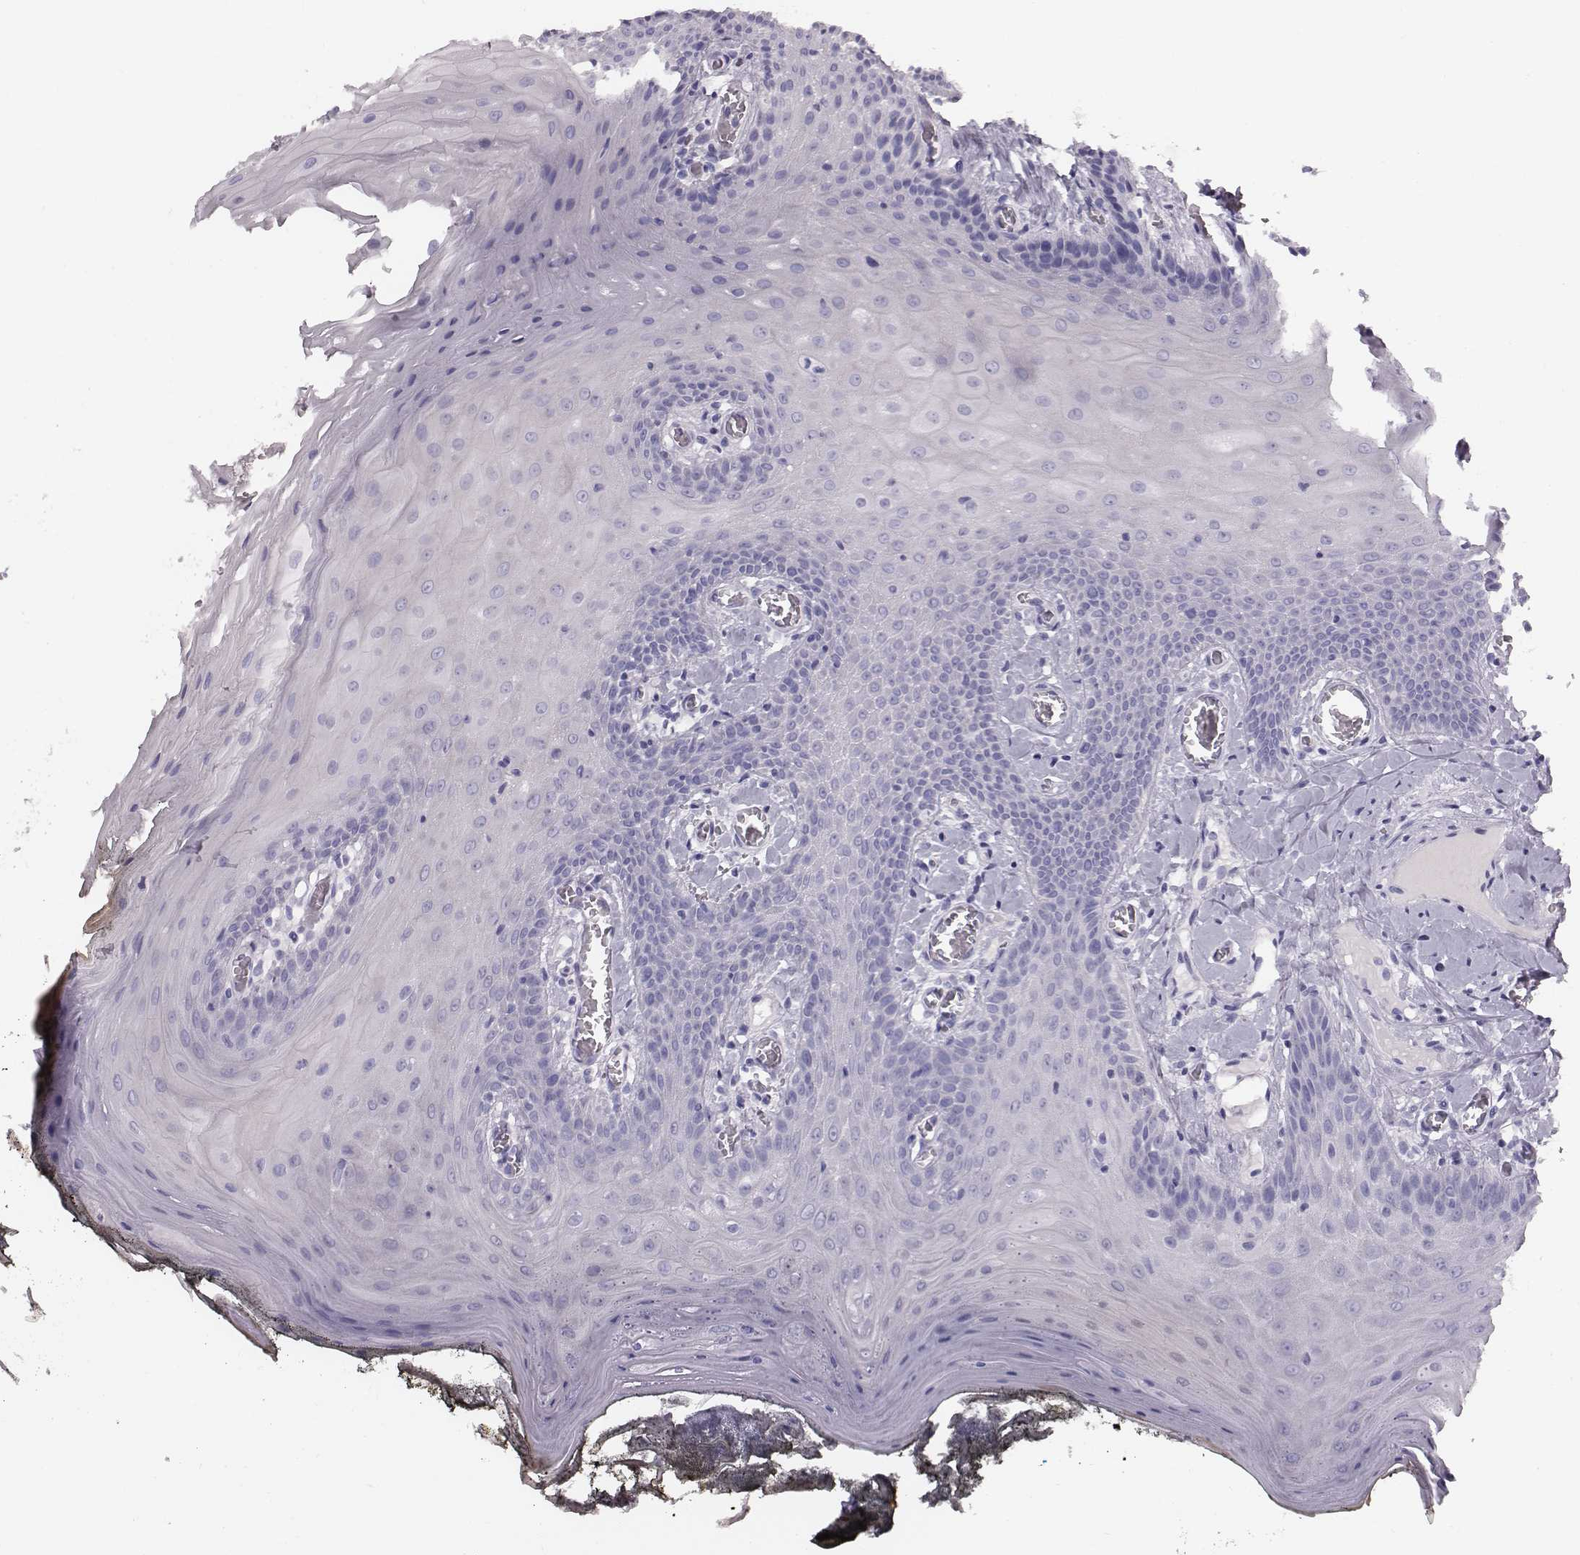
{"staining": {"intensity": "negative", "quantity": "none", "location": "none"}, "tissue": "oral mucosa", "cell_type": "Squamous epithelial cells", "image_type": "normal", "snomed": [{"axis": "morphology", "description": "Normal tissue, NOS"}, {"axis": "topography", "description": "Oral tissue"}], "caption": "The histopathology image displays no staining of squamous epithelial cells in unremarkable oral mucosa.", "gene": "CRISP1", "patient": {"sex": "male", "age": 9}}